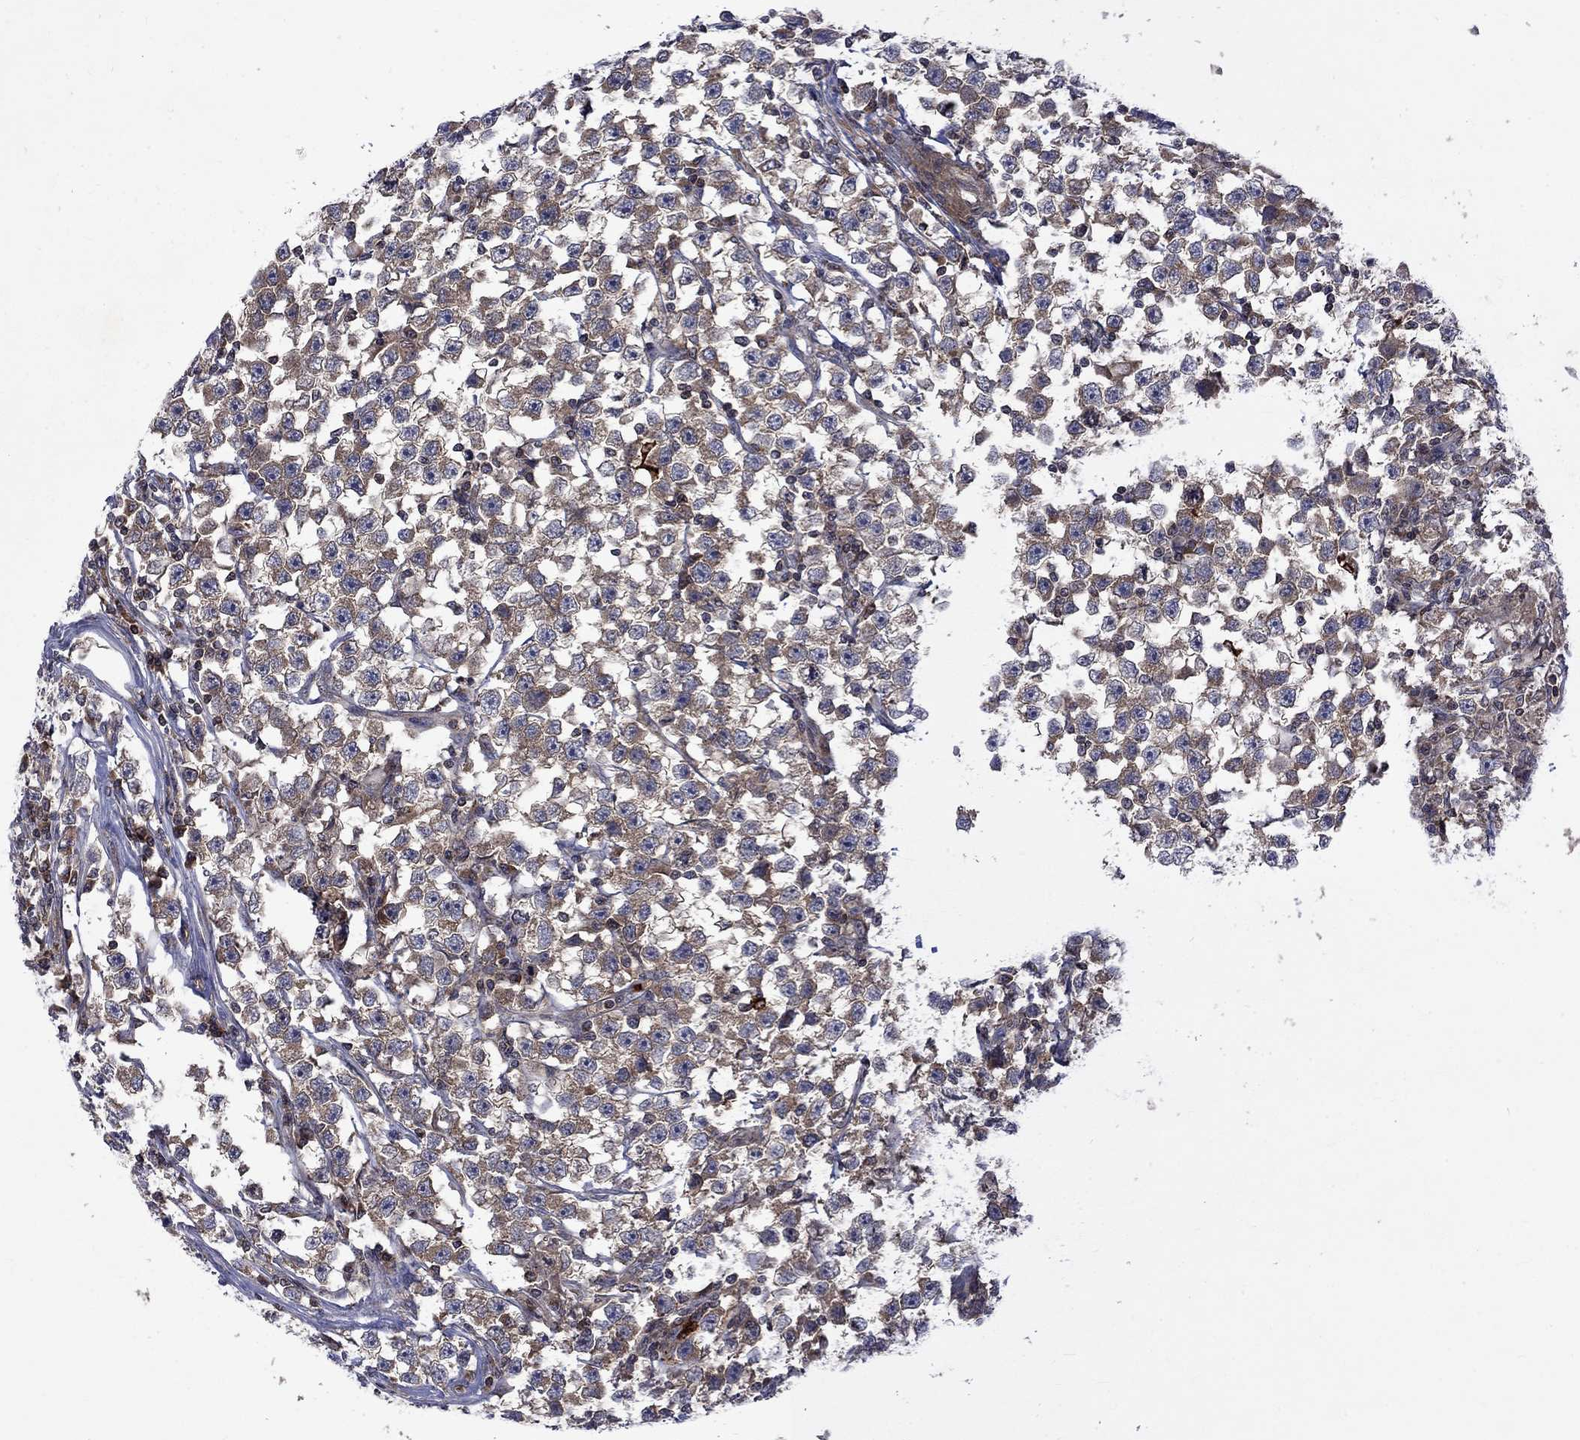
{"staining": {"intensity": "moderate", "quantity": ">75%", "location": "cytoplasmic/membranous"}, "tissue": "testis cancer", "cell_type": "Tumor cells", "image_type": "cancer", "snomed": [{"axis": "morphology", "description": "Seminoma, NOS"}, {"axis": "topography", "description": "Testis"}], "caption": "Testis cancer stained with DAB (3,3'-diaminobenzidine) IHC reveals medium levels of moderate cytoplasmic/membranous positivity in approximately >75% of tumor cells. The staining was performed using DAB (3,3'-diaminobenzidine), with brown indicating positive protein expression. Nuclei are stained blue with hematoxylin.", "gene": "TMEM33", "patient": {"sex": "male", "age": 33}}